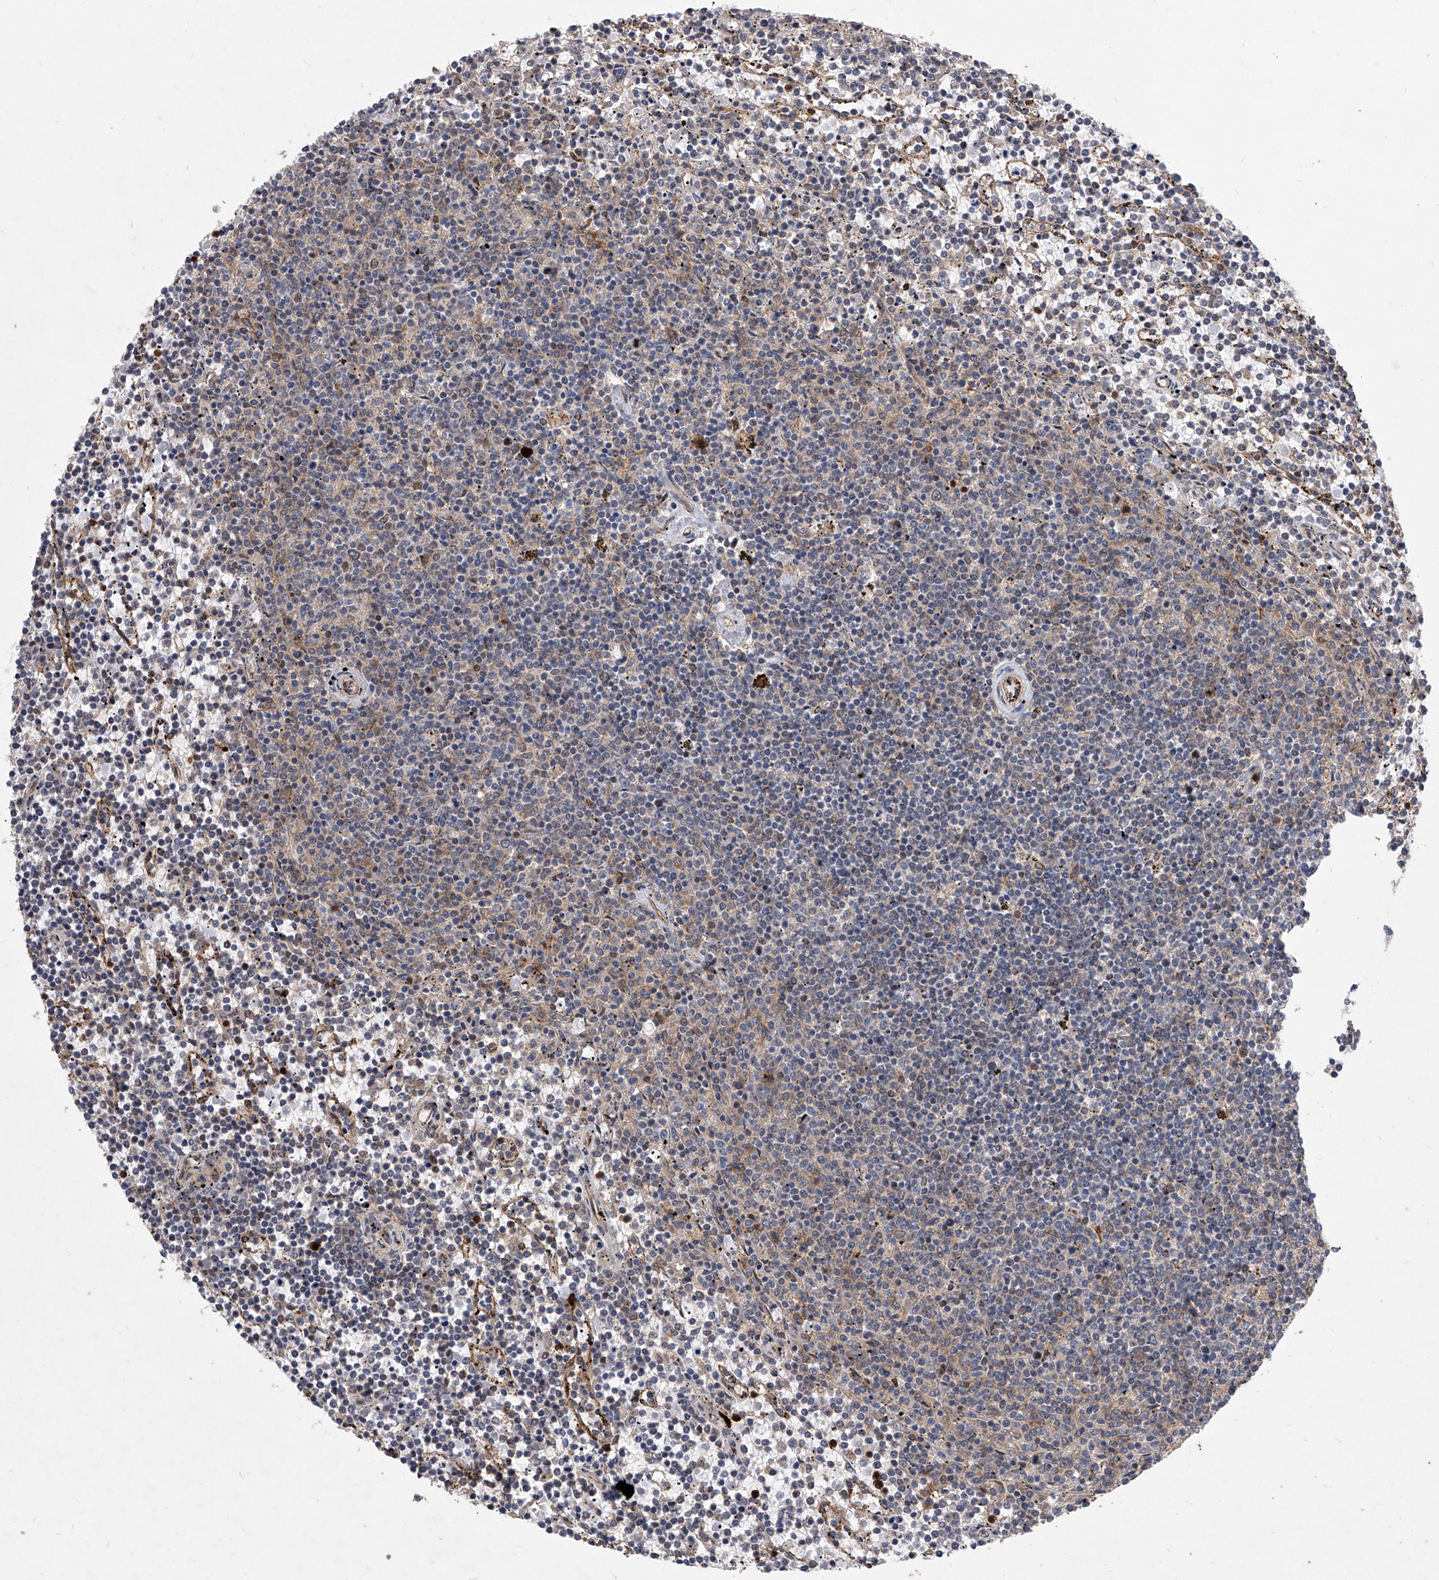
{"staining": {"intensity": "negative", "quantity": "none", "location": "none"}, "tissue": "lymphoma", "cell_type": "Tumor cells", "image_type": "cancer", "snomed": [{"axis": "morphology", "description": "Malignant lymphoma, non-Hodgkin's type, Low grade"}, {"axis": "topography", "description": "Spleen"}], "caption": "Immunohistochemical staining of human low-grade malignant lymphoma, non-Hodgkin's type shows no significant positivity in tumor cells.", "gene": "MINDY4", "patient": {"sex": "female", "age": 50}}